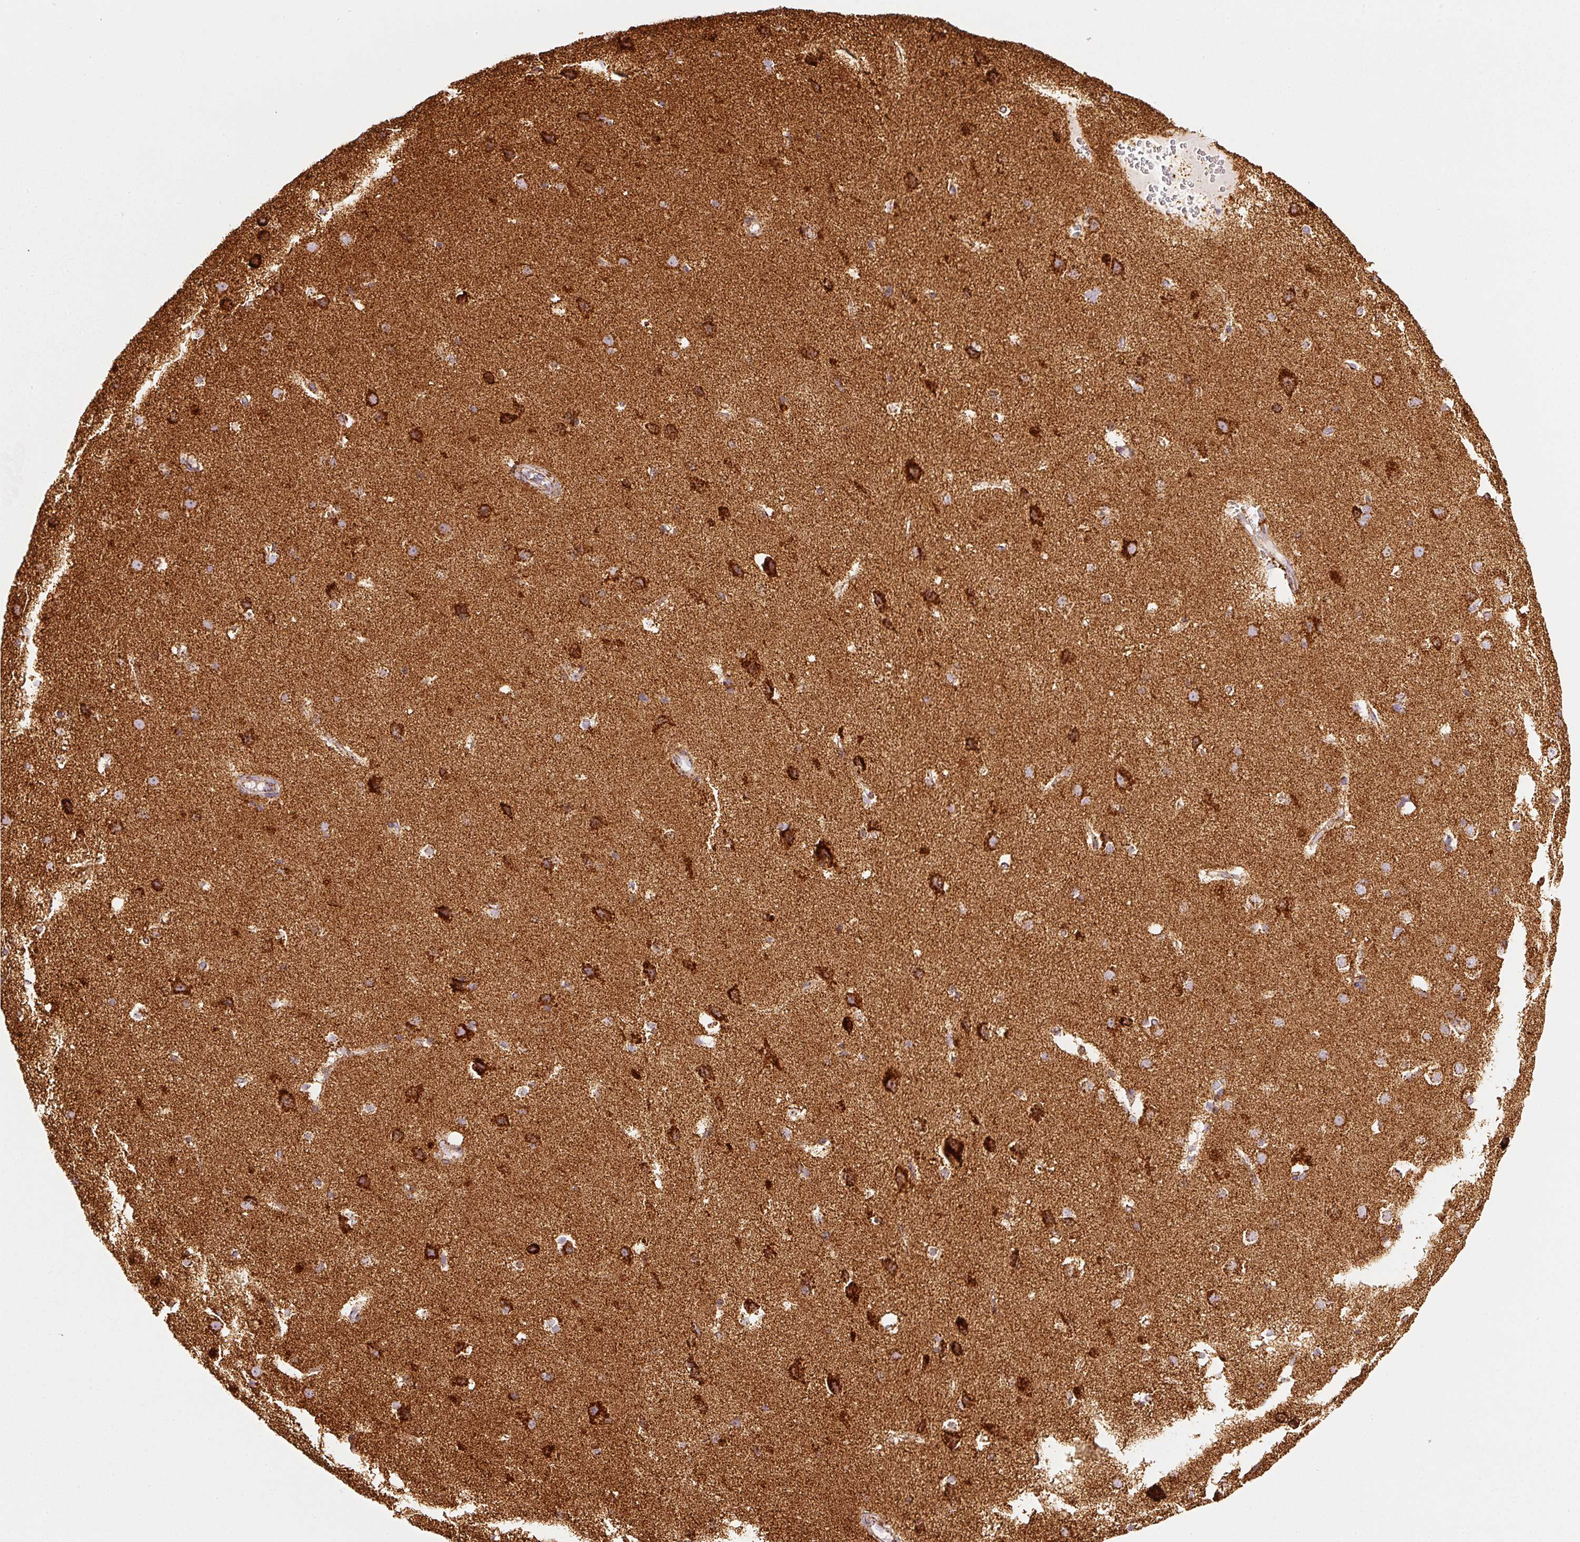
{"staining": {"intensity": "moderate", "quantity": ">75%", "location": "cytoplasmic/membranous"}, "tissue": "cerebral cortex", "cell_type": "Endothelial cells", "image_type": "normal", "snomed": [{"axis": "morphology", "description": "Normal tissue, NOS"}, {"axis": "topography", "description": "Cerebral cortex"}], "caption": "Immunohistochemistry (IHC) of benign human cerebral cortex exhibits medium levels of moderate cytoplasmic/membranous staining in approximately >75% of endothelial cells. The protein of interest is stained brown, and the nuclei are stained in blue (DAB (3,3'-diaminobenzidine) IHC with brightfield microscopy, high magnification).", "gene": "MT", "patient": {"sex": "male", "age": 37}}